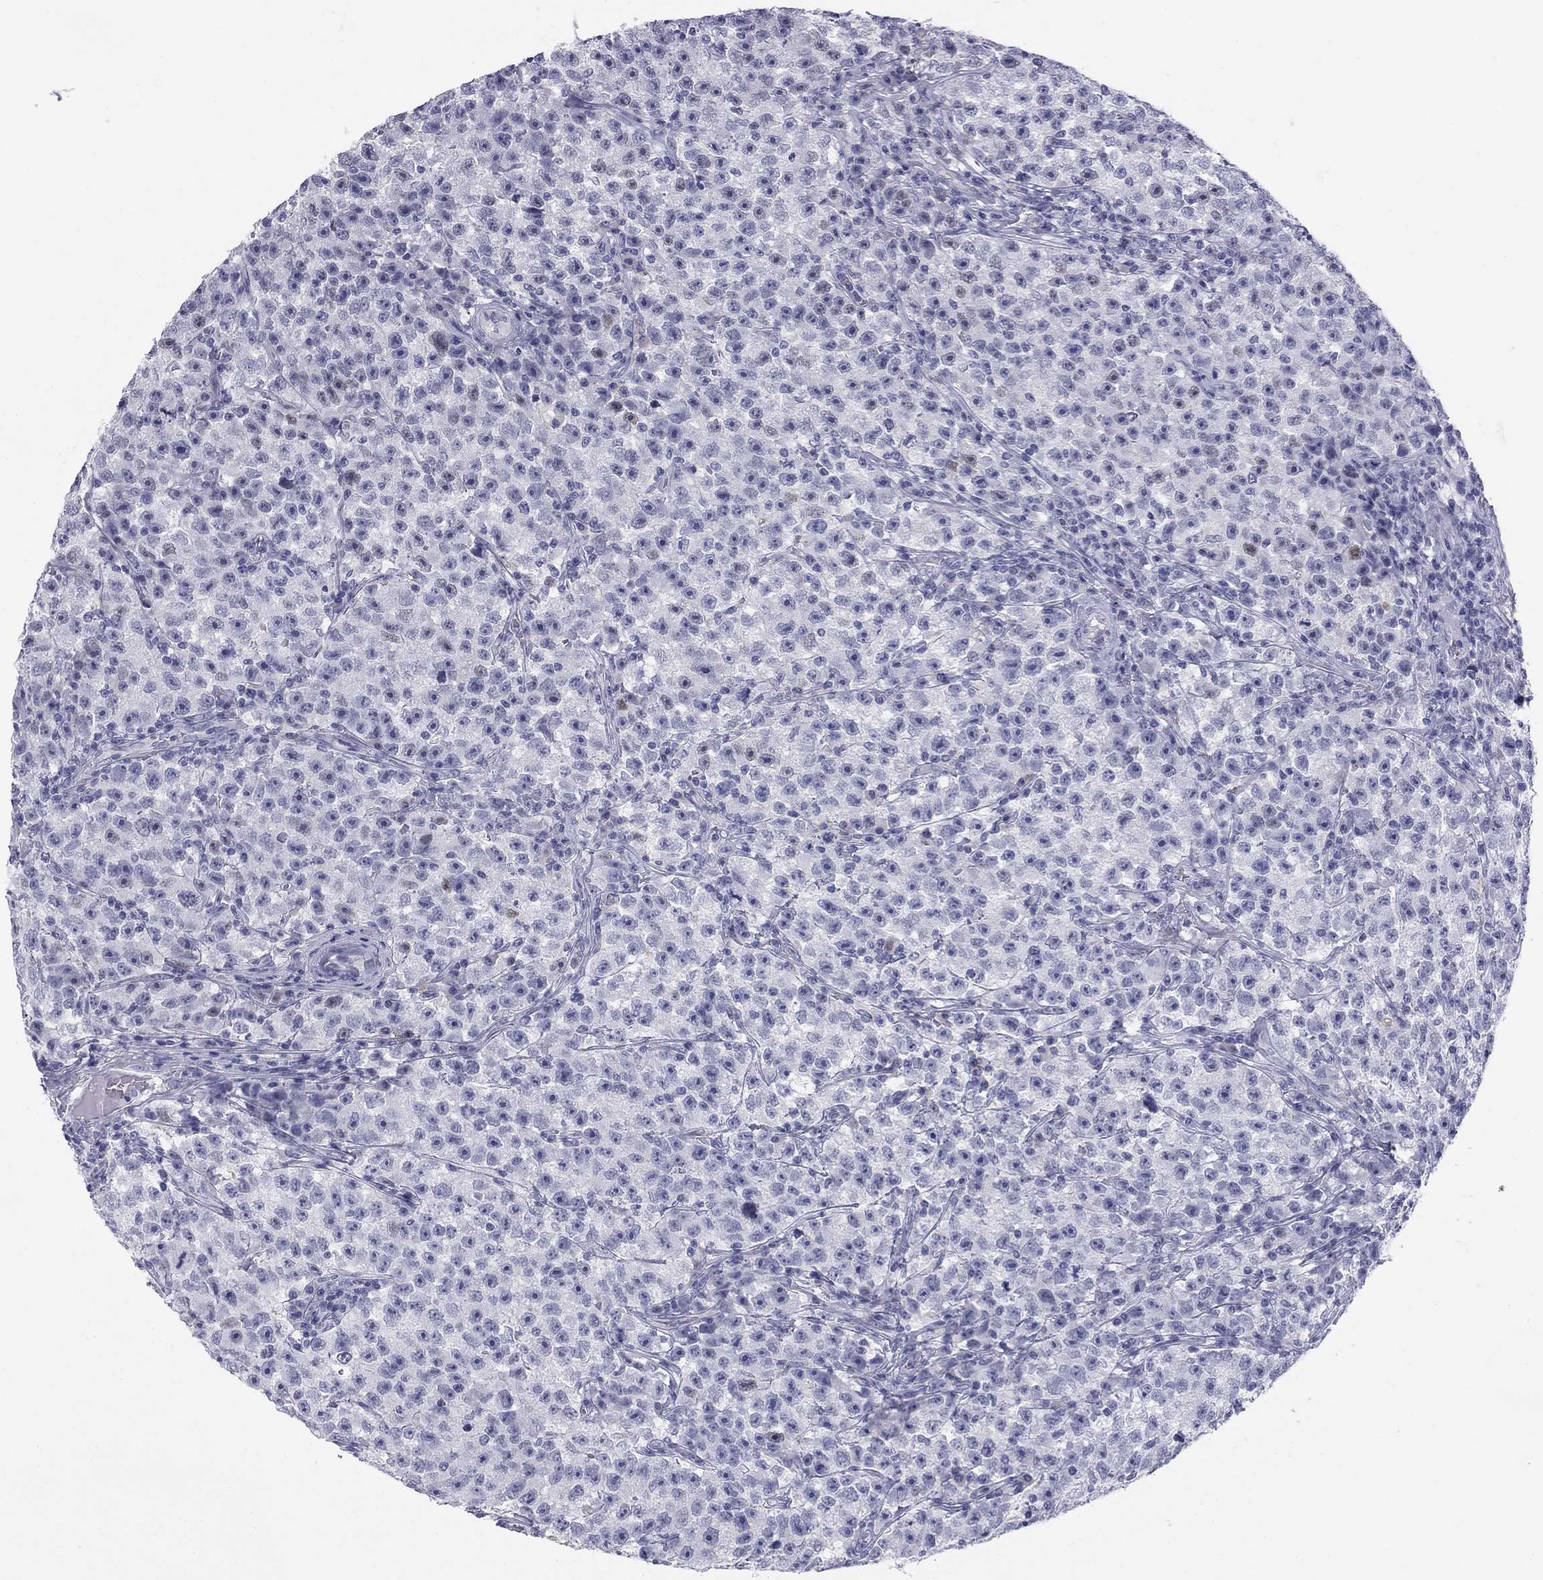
{"staining": {"intensity": "negative", "quantity": "none", "location": "none"}, "tissue": "testis cancer", "cell_type": "Tumor cells", "image_type": "cancer", "snomed": [{"axis": "morphology", "description": "Seminoma, NOS"}, {"axis": "topography", "description": "Testis"}], "caption": "An IHC micrograph of testis cancer is shown. There is no staining in tumor cells of testis cancer.", "gene": "TFAP2B", "patient": {"sex": "male", "age": 22}}